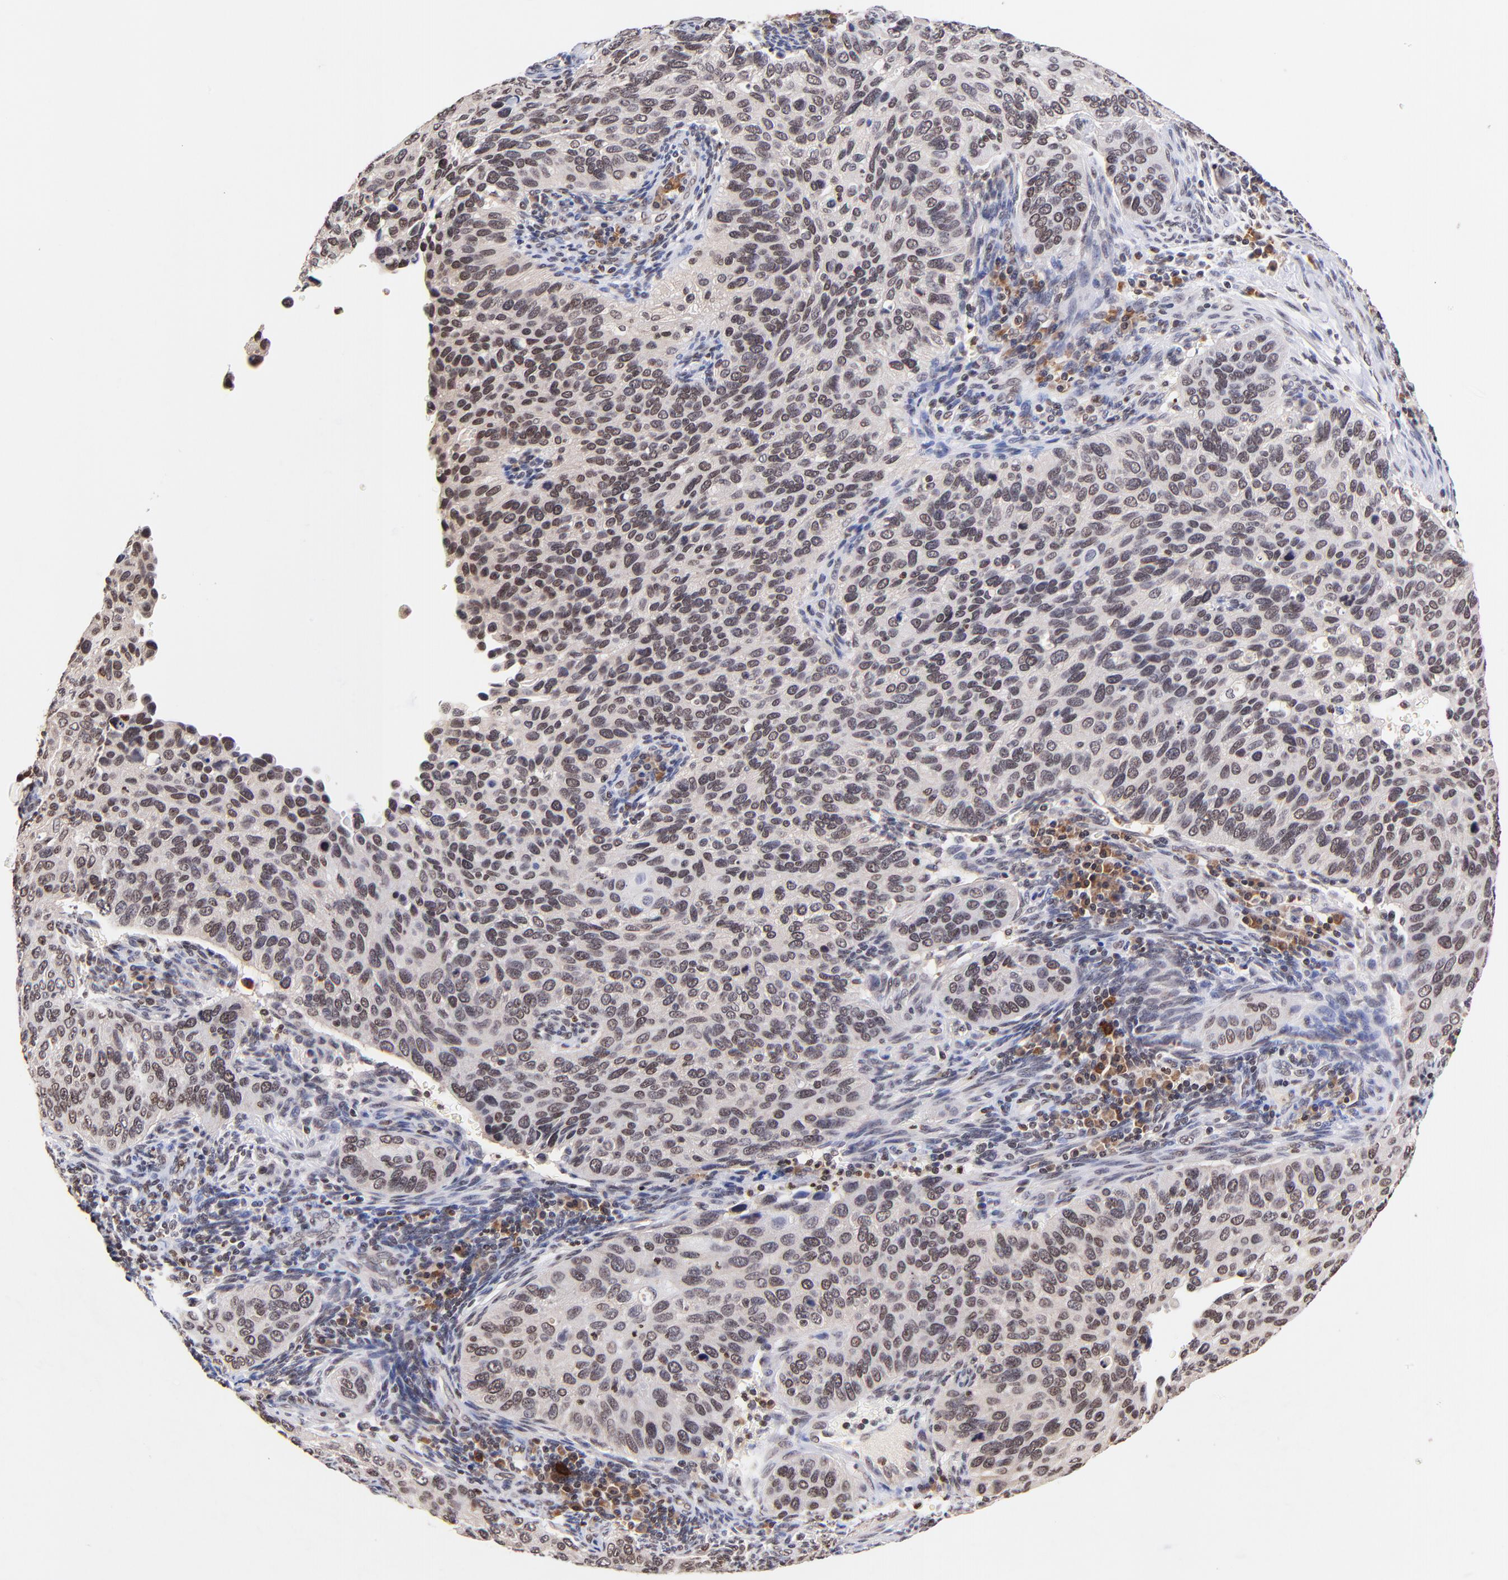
{"staining": {"intensity": "moderate", "quantity": ">75%", "location": "nuclear"}, "tissue": "cervical cancer", "cell_type": "Tumor cells", "image_type": "cancer", "snomed": [{"axis": "morphology", "description": "Adenocarcinoma, NOS"}, {"axis": "topography", "description": "Cervix"}], "caption": "Immunohistochemistry of human cervical cancer shows medium levels of moderate nuclear positivity in about >75% of tumor cells.", "gene": "WDR25", "patient": {"sex": "female", "age": 29}}